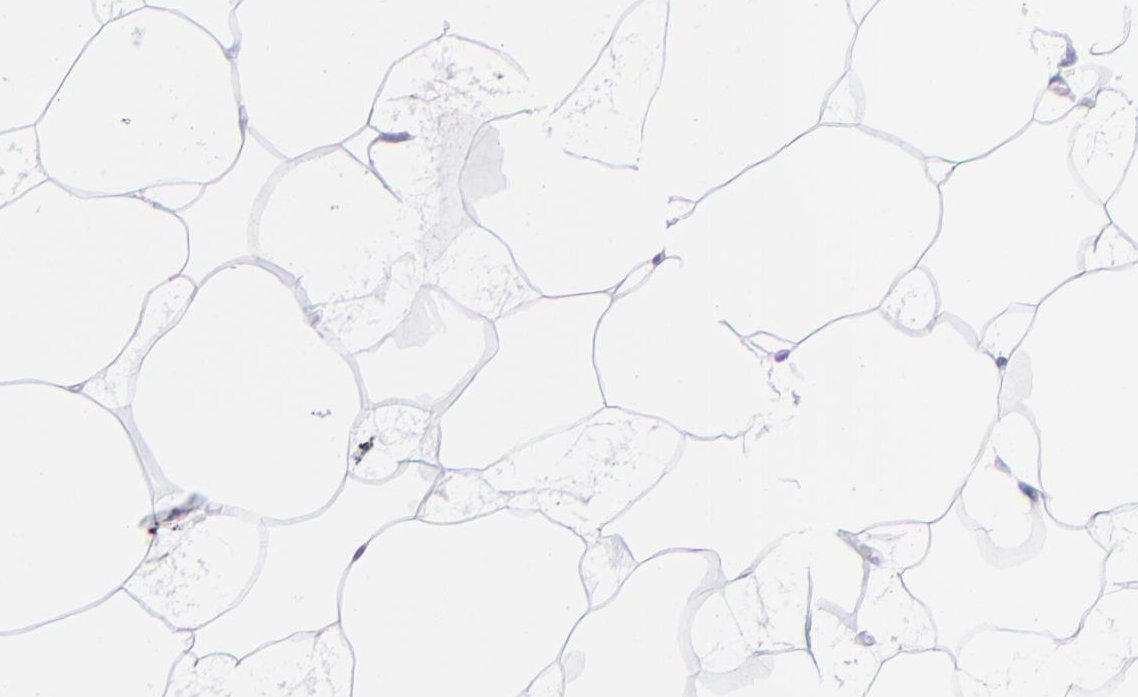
{"staining": {"intensity": "negative", "quantity": "none", "location": "none"}, "tissue": "adipose tissue", "cell_type": "Adipocytes", "image_type": "normal", "snomed": [{"axis": "morphology", "description": "Normal tissue, NOS"}, {"axis": "morphology", "description": "Duct carcinoma"}, {"axis": "topography", "description": "Breast"}, {"axis": "topography", "description": "Adipose tissue"}], "caption": "Immunohistochemistry histopathology image of benign adipose tissue stained for a protein (brown), which reveals no staining in adipocytes.", "gene": "CD6", "patient": {"sex": "female", "age": 37}}